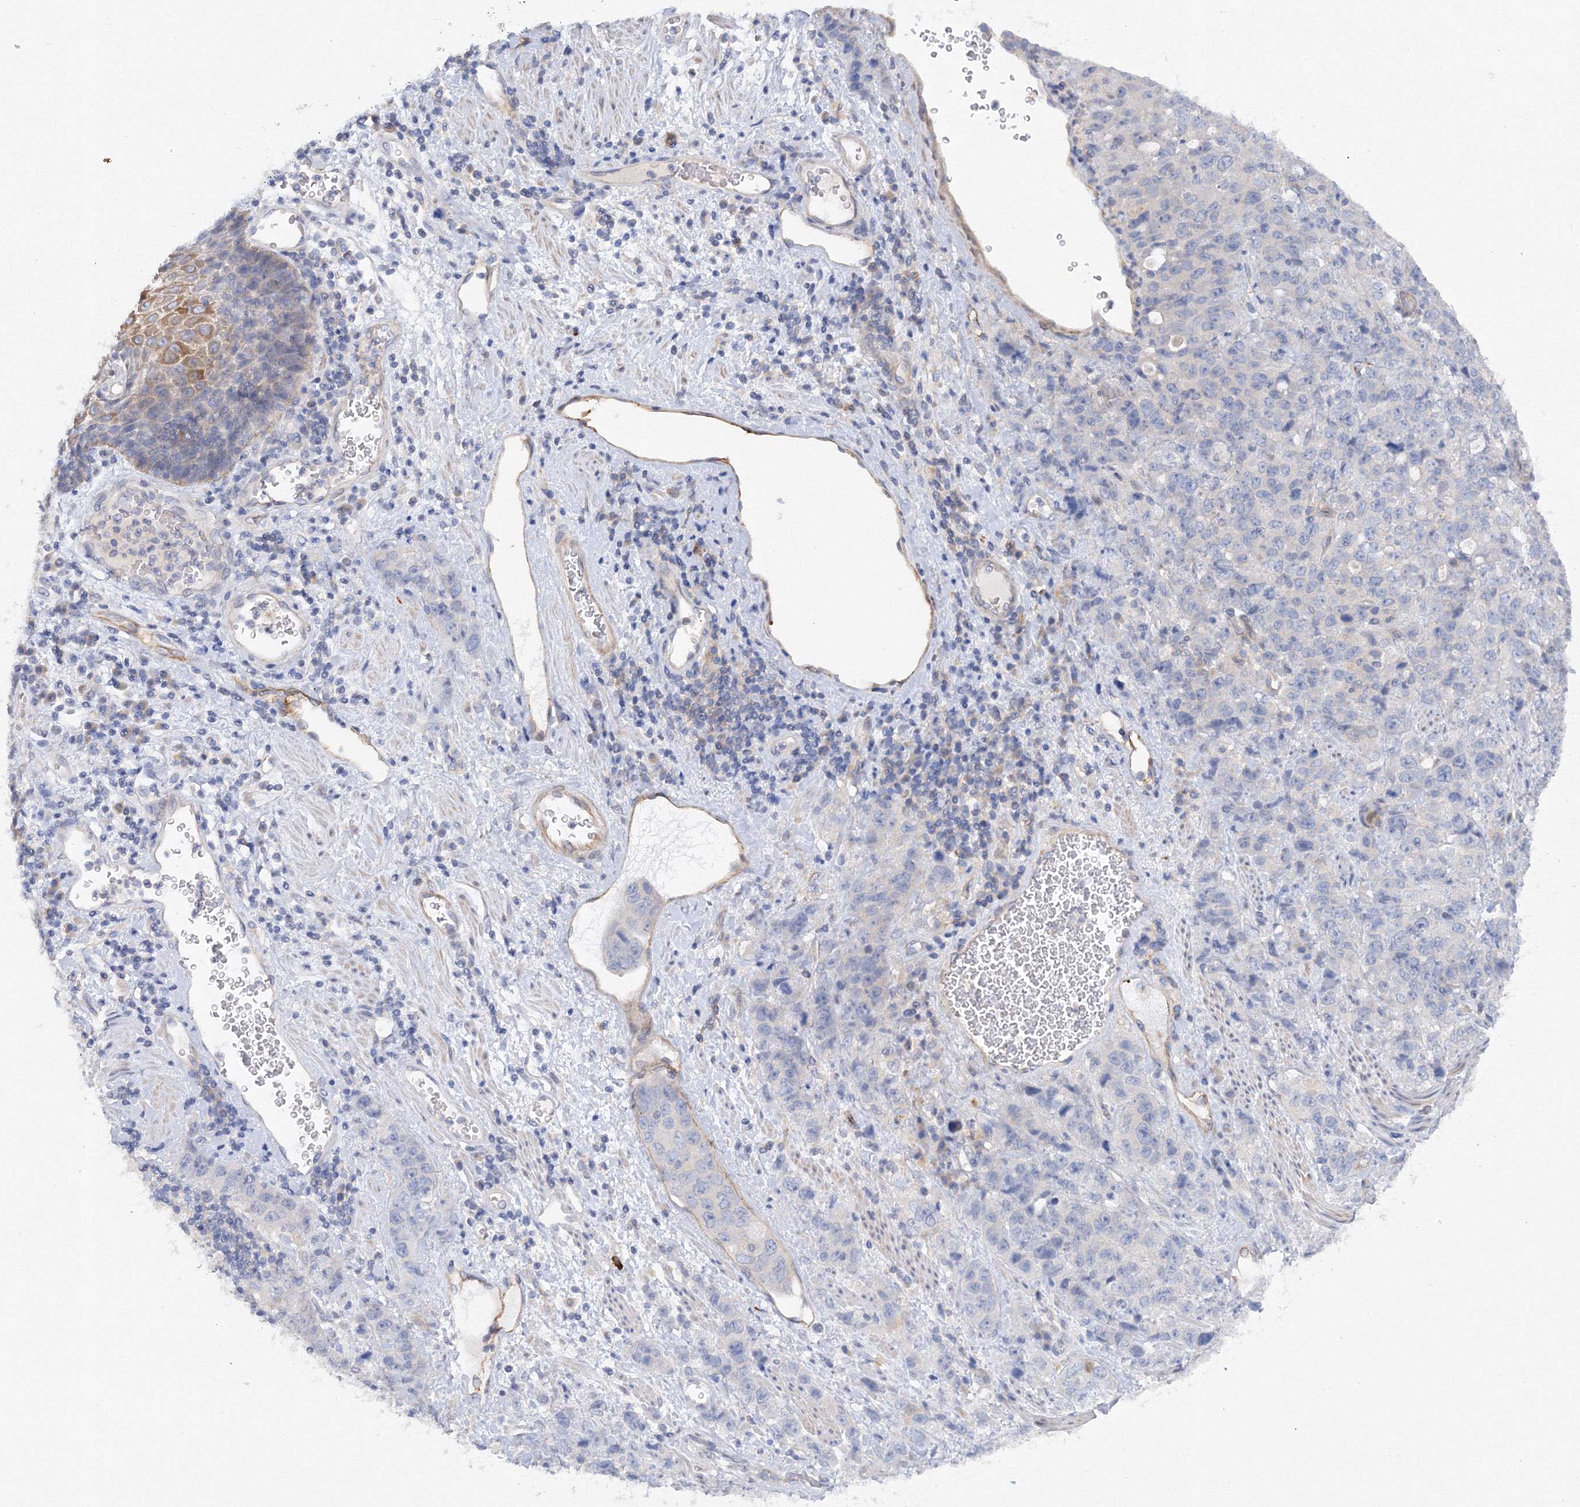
{"staining": {"intensity": "negative", "quantity": "none", "location": "none"}, "tissue": "stomach cancer", "cell_type": "Tumor cells", "image_type": "cancer", "snomed": [{"axis": "morphology", "description": "Adenocarcinoma, NOS"}, {"axis": "topography", "description": "Stomach"}], "caption": "This histopathology image is of stomach cancer stained with immunohistochemistry to label a protein in brown with the nuclei are counter-stained blue. There is no staining in tumor cells.", "gene": "DIS3L2", "patient": {"sex": "male", "age": 48}}